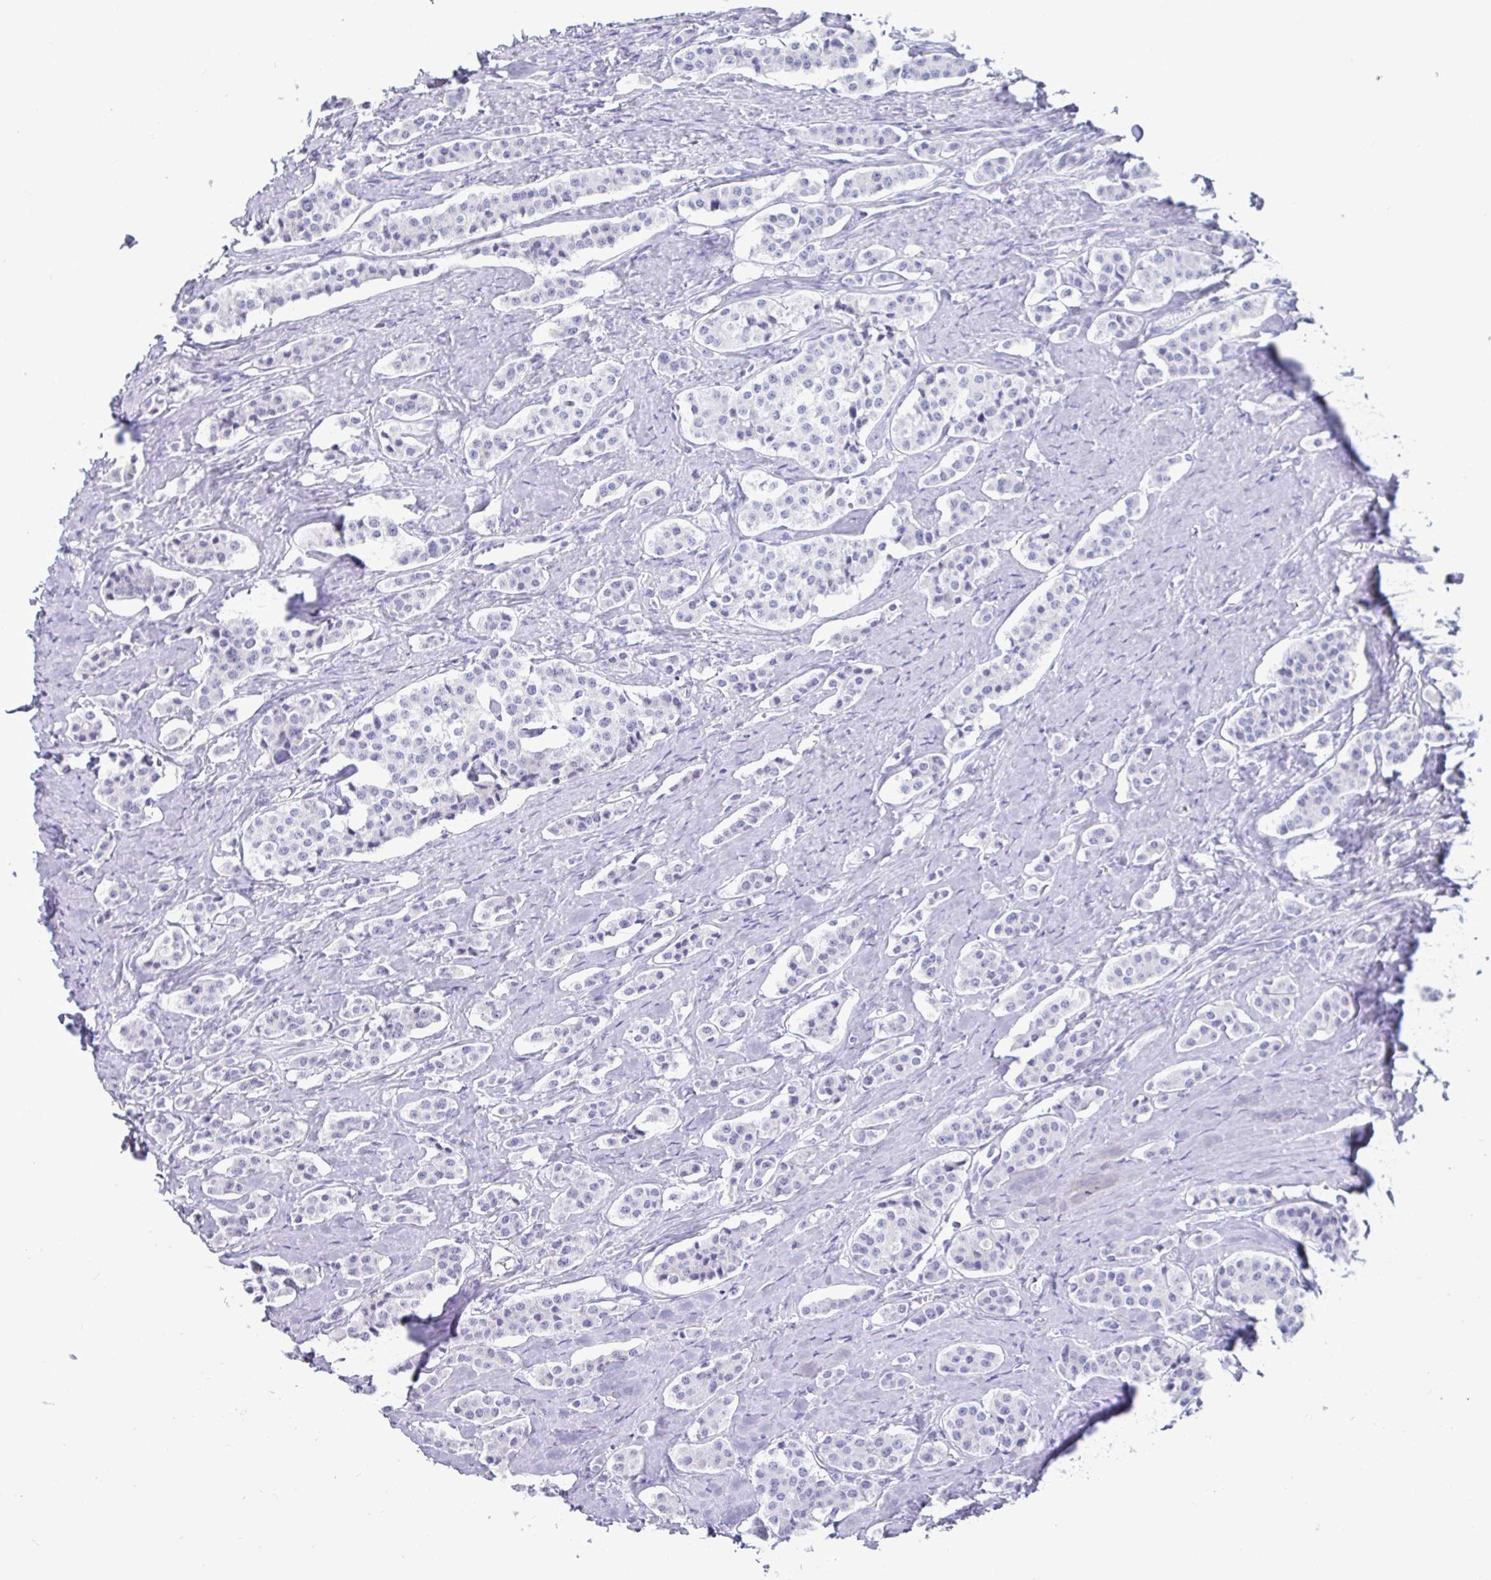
{"staining": {"intensity": "negative", "quantity": "none", "location": "none"}, "tissue": "carcinoid", "cell_type": "Tumor cells", "image_type": "cancer", "snomed": [{"axis": "morphology", "description": "Carcinoid, malignant, NOS"}, {"axis": "topography", "description": "Small intestine"}], "caption": "High power microscopy micrograph of an immunohistochemistry micrograph of carcinoid, revealing no significant expression in tumor cells. (Brightfield microscopy of DAB immunohistochemistry at high magnification).", "gene": "TFPI2", "patient": {"sex": "male", "age": 63}}